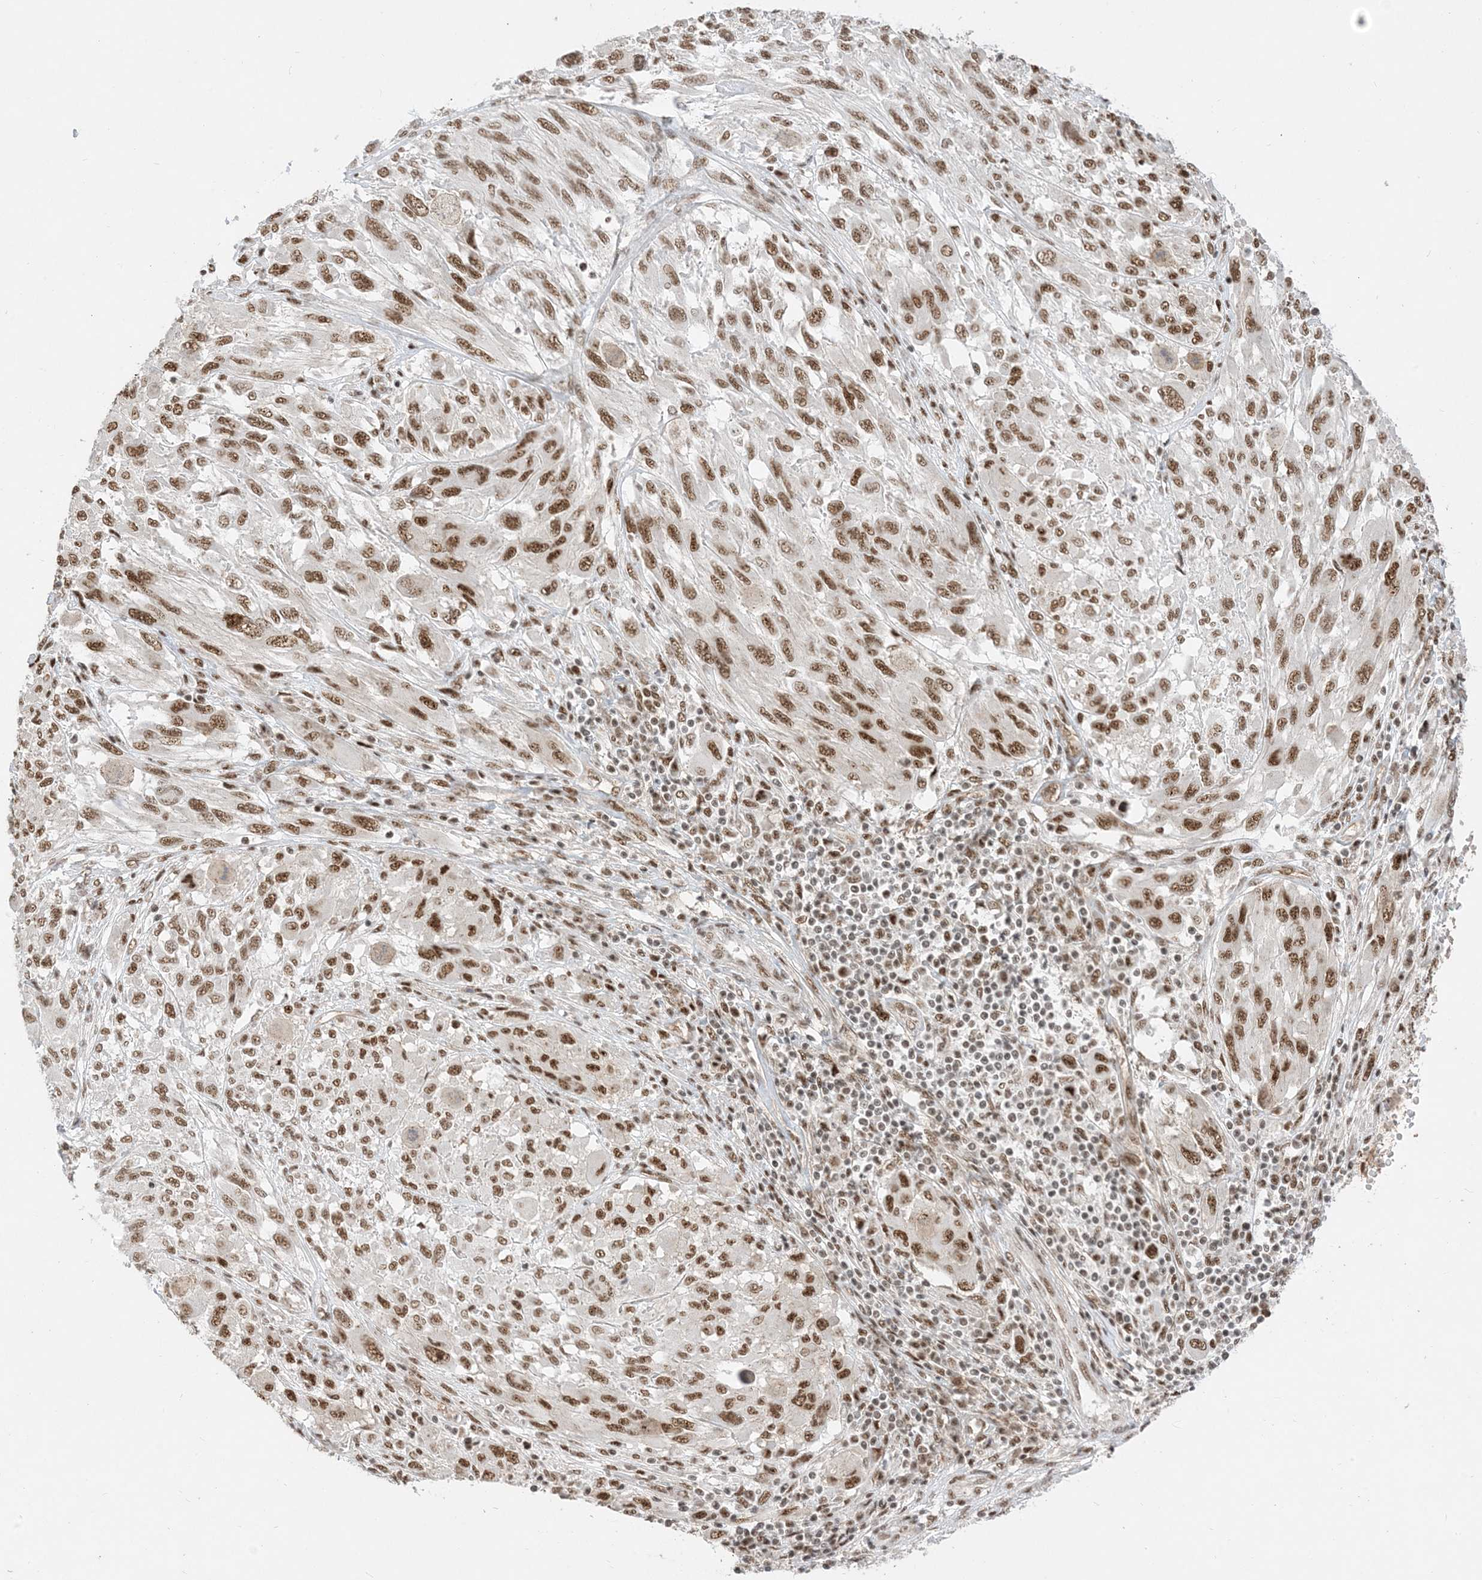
{"staining": {"intensity": "strong", "quantity": ">75%", "location": "nuclear"}, "tissue": "melanoma", "cell_type": "Tumor cells", "image_type": "cancer", "snomed": [{"axis": "morphology", "description": "Malignant melanoma, NOS"}, {"axis": "topography", "description": "Skin"}], "caption": "Strong nuclear staining is appreciated in about >75% of tumor cells in melanoma. (DAB (3,3'-diaminobenzidine) = brown stain, brightfield microscopy at high magnification).", "gene": "SF3A3", "patient": {"sex": "female", "age": 91}}